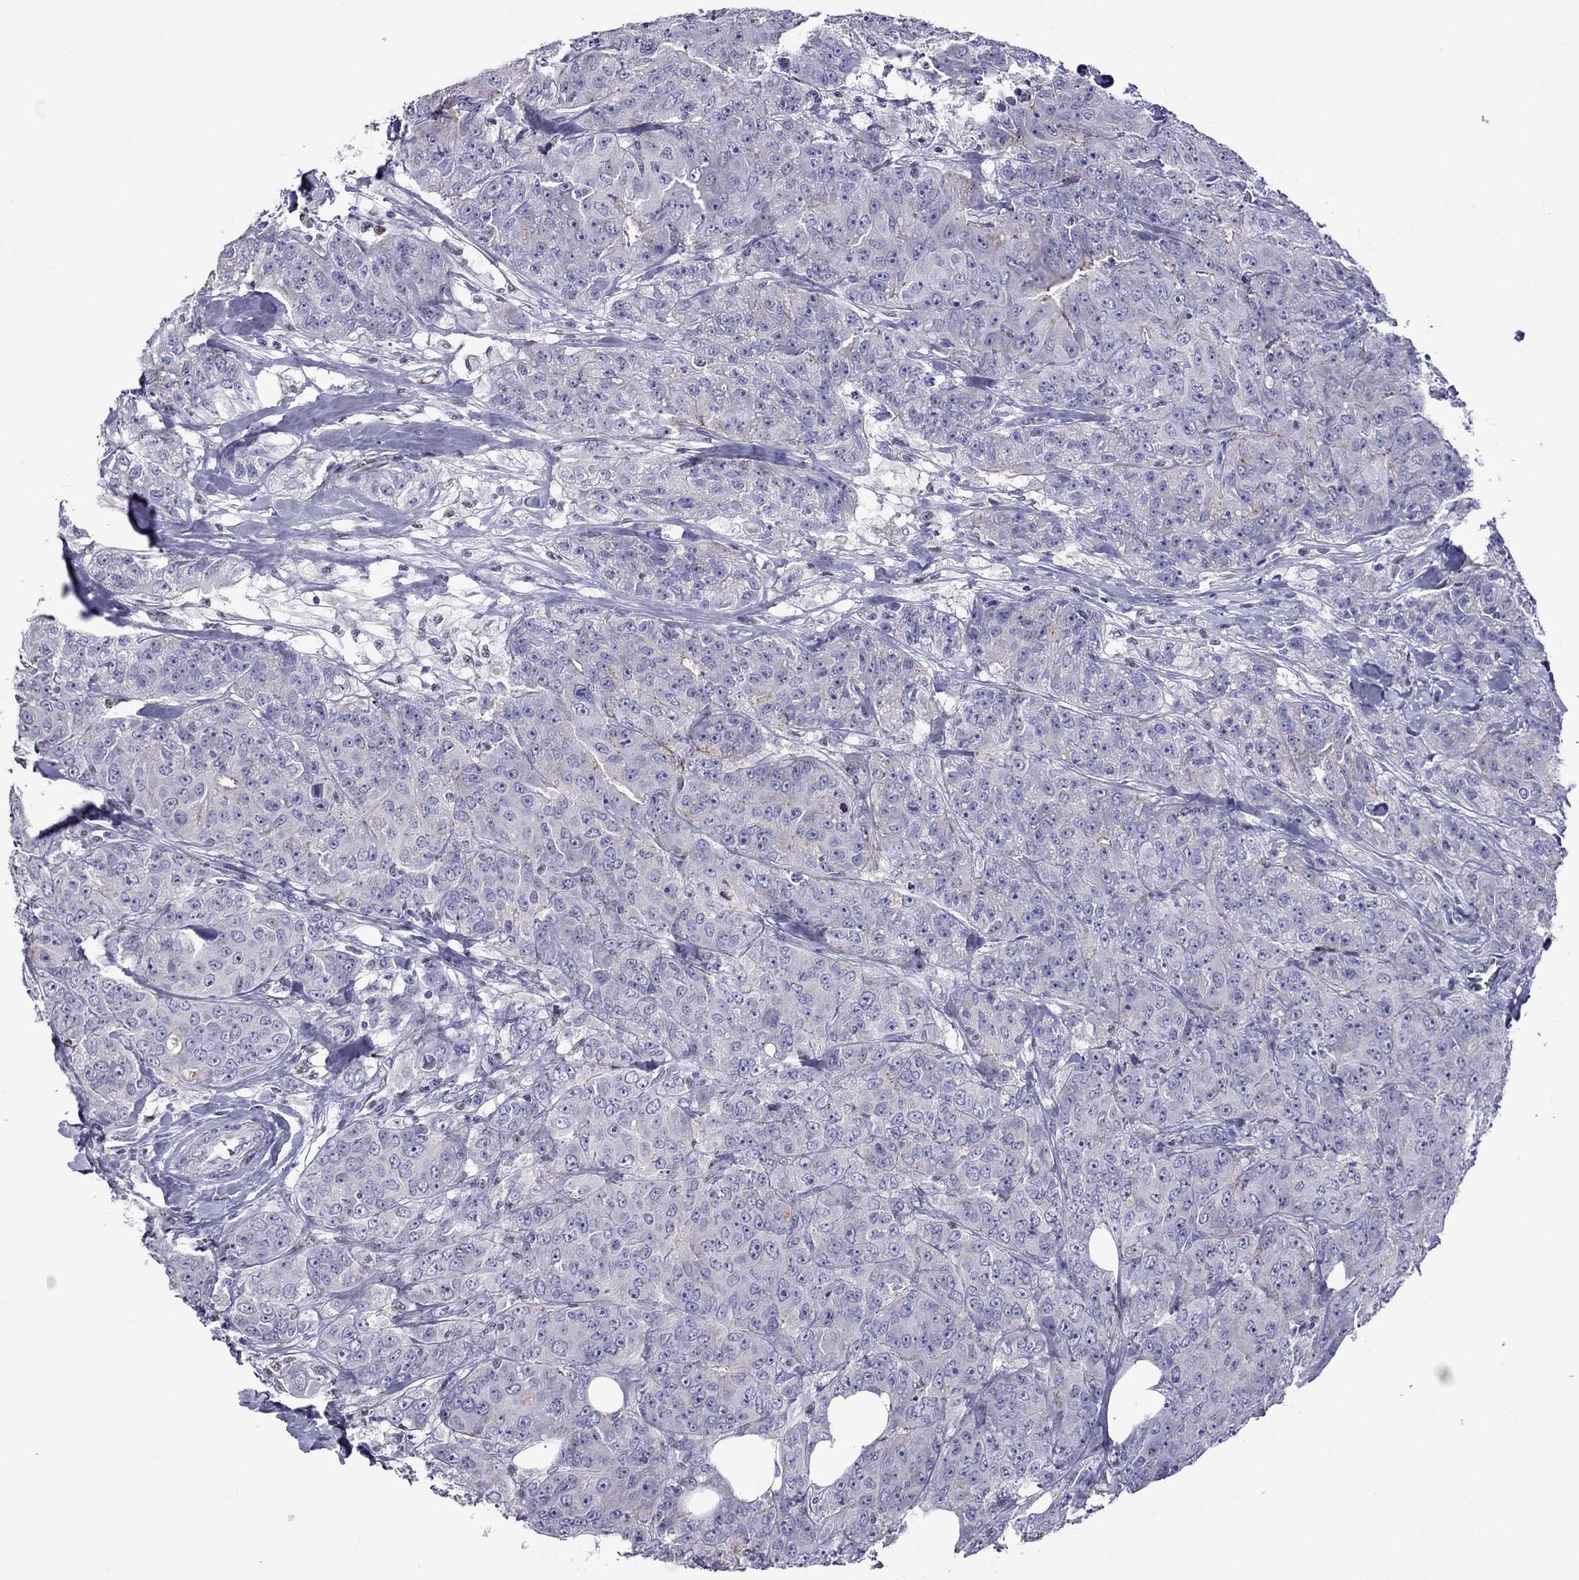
{"staining": {"intensity": "negative", "quantity": "none", "location": "none"}, "tissue": "breast cancer", "cell_type": "Tumor cells", "image_type": "cancer", "snomed": [{"axis": "morphology", "description": "Duct carcinoma"}, {"axis": "topography", "description": "Breast"}], "caption": "A high-resolution image shows IHC staining of breast invasive ductal carcinoma, which exhibits no significant staining in tumor cells. (Brightfield microscopy of DAB immunohistochemistry at high magnification).", "gene": "MPZ", "patient": {"sex": "female", "age": 43}}